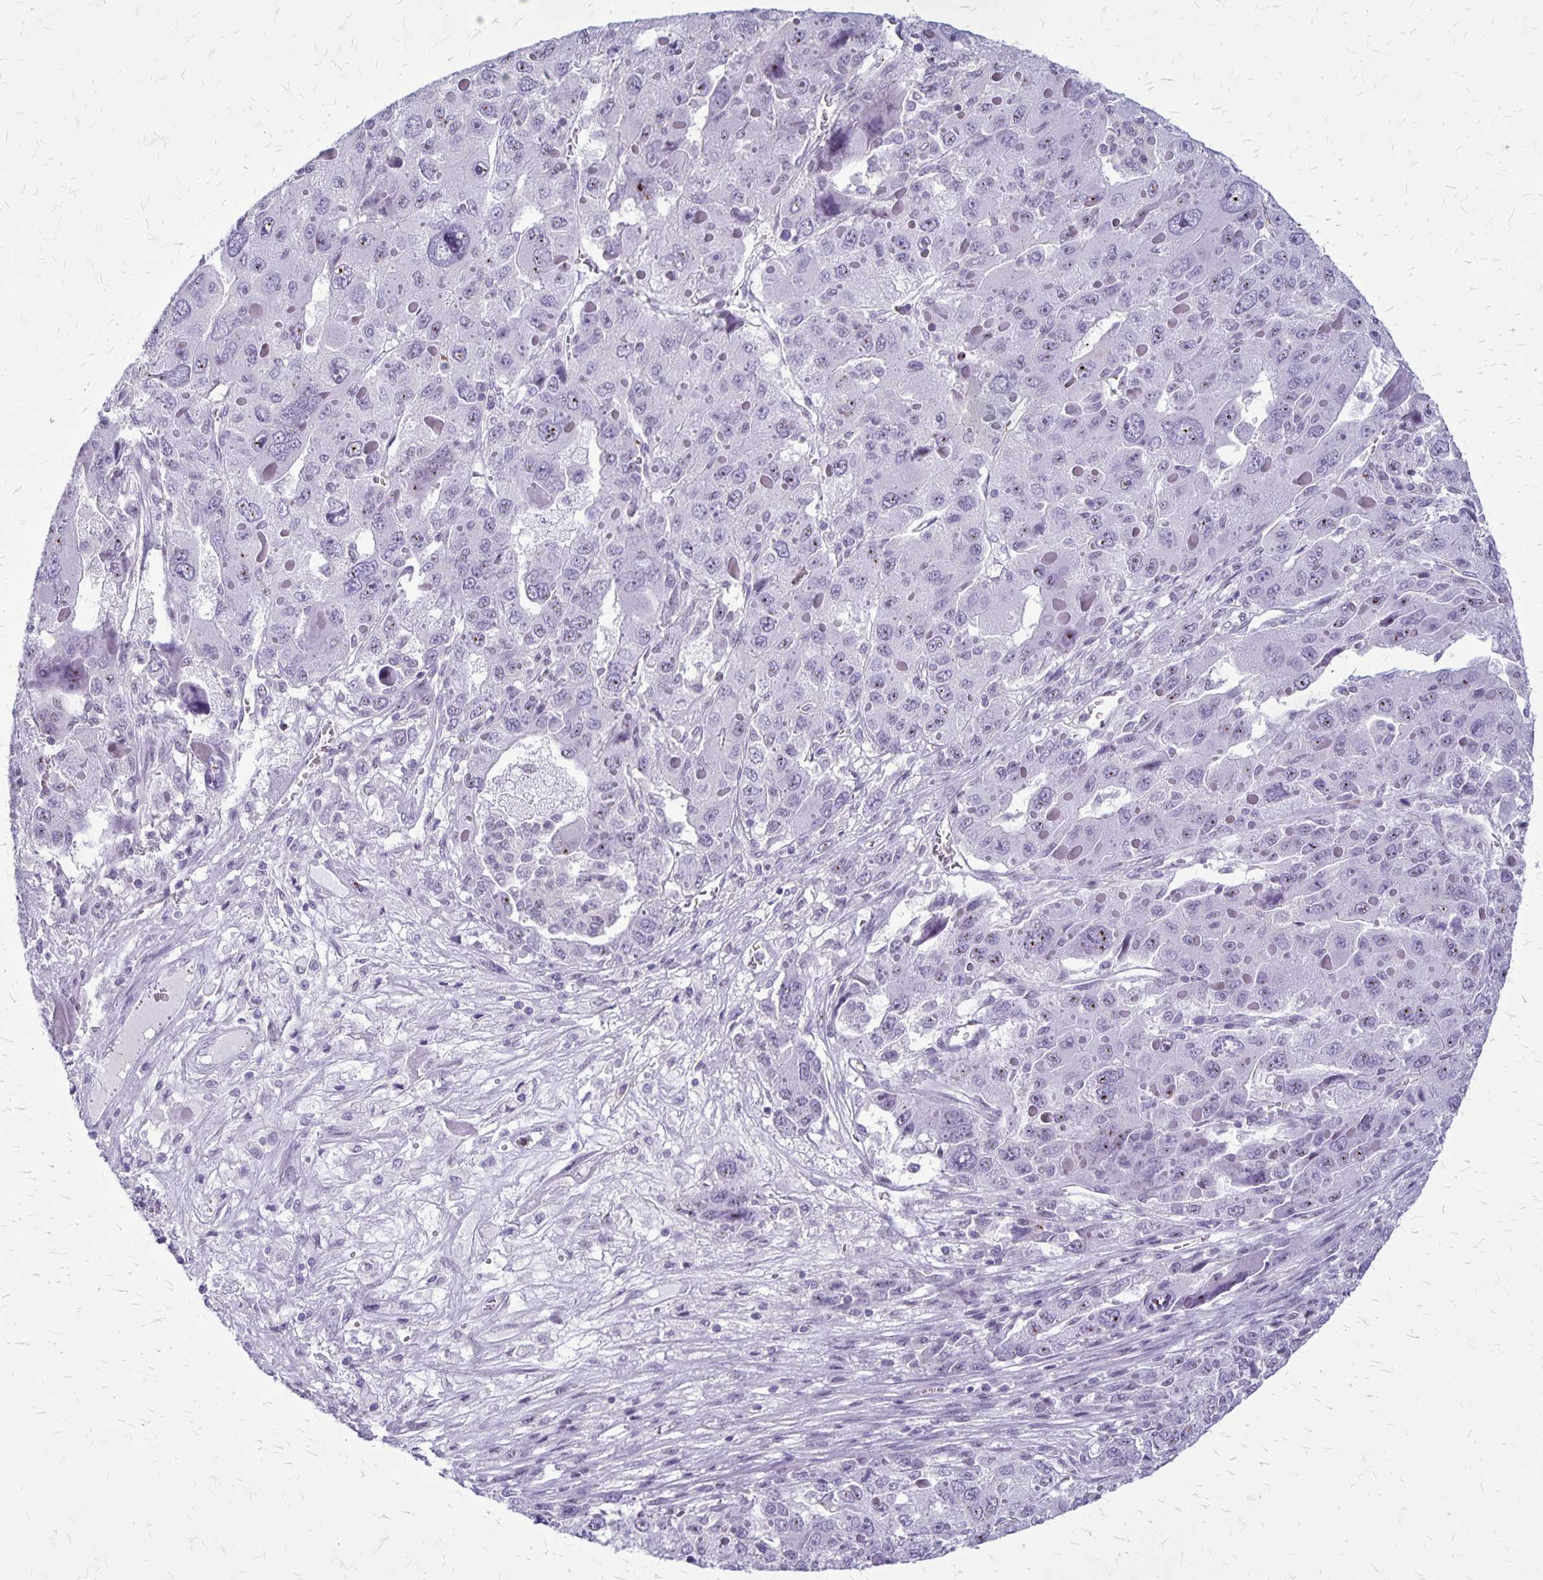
{"staining": {"intensity": "negative", "quantity": "none", "location": "none"}, "tissue": "liver cancer", "cell_type": "Tumor cells", "image_type": "cancer", "snomed": [{"axis": "morphology", "description": "Carcinoma, Hepatocellular, NOS"}, {"axis": "topography", "description": "Liver"}], "caption": "Tumor cells are negative for brown protein staining in liver cancer (hepatocellular carcinoma). (DAB immunohistochemistry (IHC) with hematoxylin counter stain).", "gene": "GP9", "patient": {"sex": "female", "age": 41}}